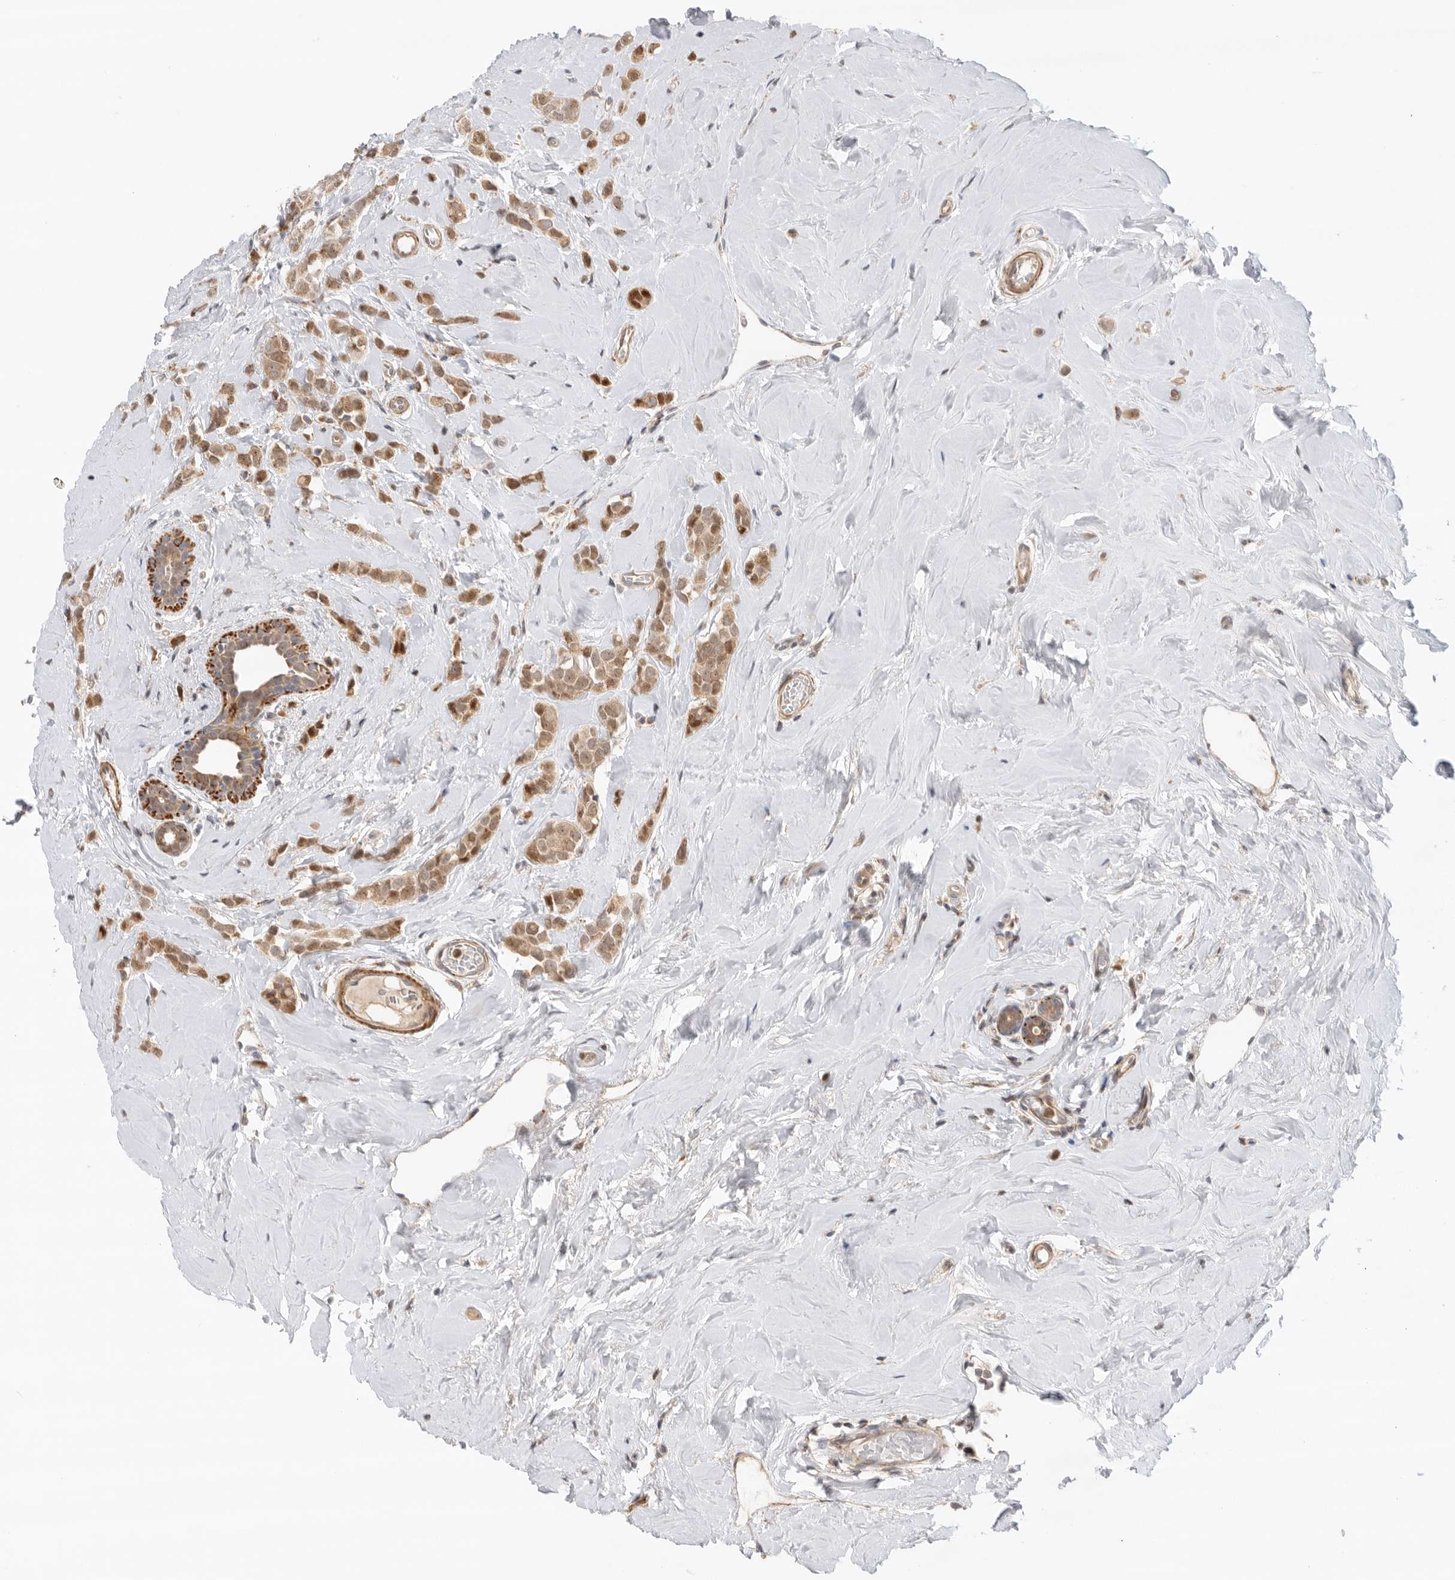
{"staining": {"intensity": "moderate", "quantity": ">75%", "location": "cytoplasmic/membranous"}, "tissue": "breast cancer", "cell_type": "Tumor cells", "image_type": "cancer", "snomed": [{"axis": "morphology", "description": "Lobular carcinoma"}, {"axis": "topography", "description": "Breast"}], "caption": "Human breast cancer stained with a brown dye reveals moderate cytoplasmic/membranous positive staining in about >75% of tumor cells.", "gene": "GNE", "patient": {"sex": "female", "age": 47}}